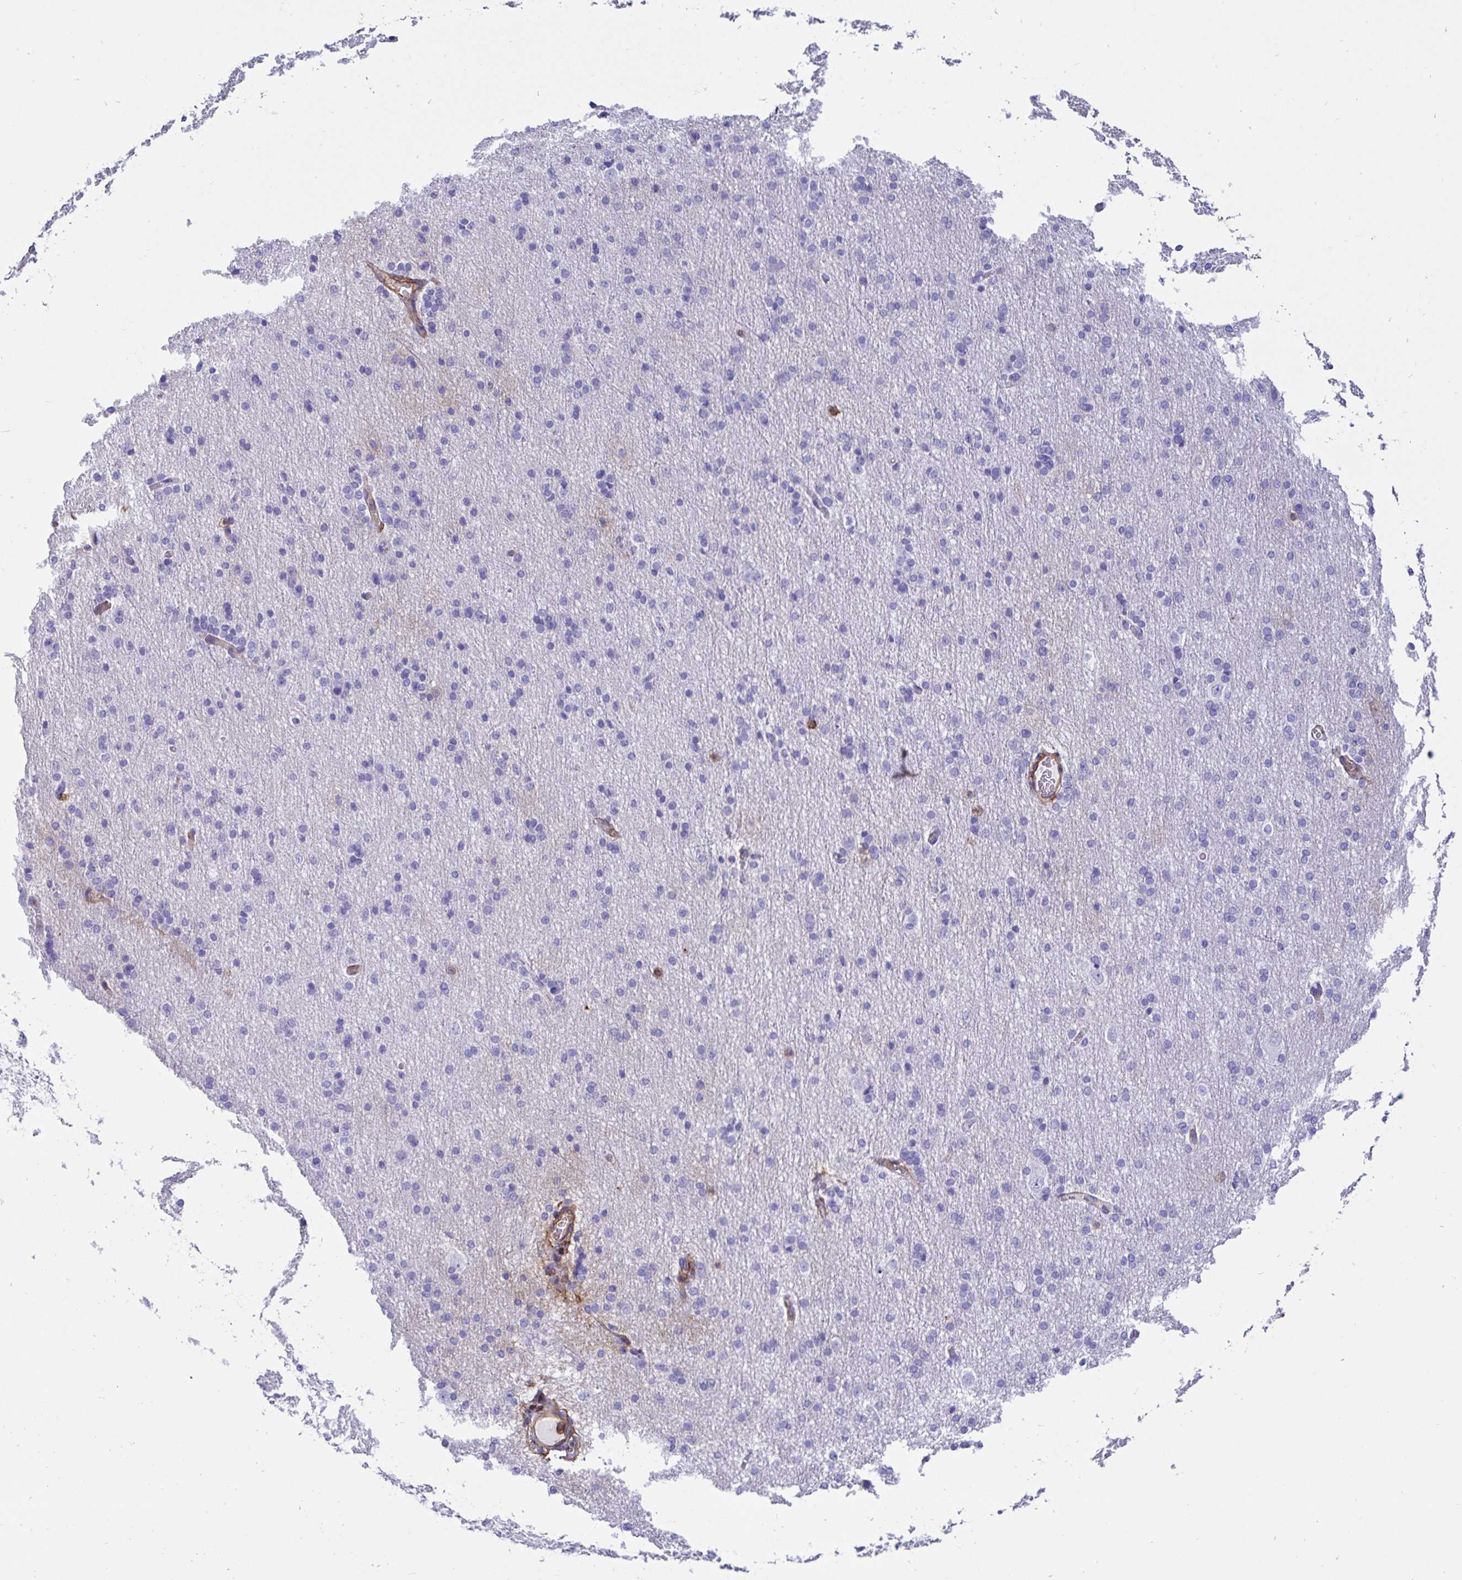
{"staining": {"intensity": "moderate", "quantity": "25%-75%", "location": "cytoplasmic/membranous"}, "tissue": "cerebral cortex", "cell_type": "Endothelial cells", "image_type": "normal", "snomed": [{"axis": "morphology", "description": "Normal tissue, NOS"}, {"axis": "morphology", "description": "Inflammation, NOS"}, {"axis": "topography", "description": "Cerebral cortex"}], "caption": "High-power microscopy captured an immunohistochemistry photomicrograph of normal cerebral cortex, revealing moderate cytoplasmic/membranous expression in about 25%-75% of endothelial cells.", "gene": "ANXA2", "patient": {"sex": "male", "age": 6}}